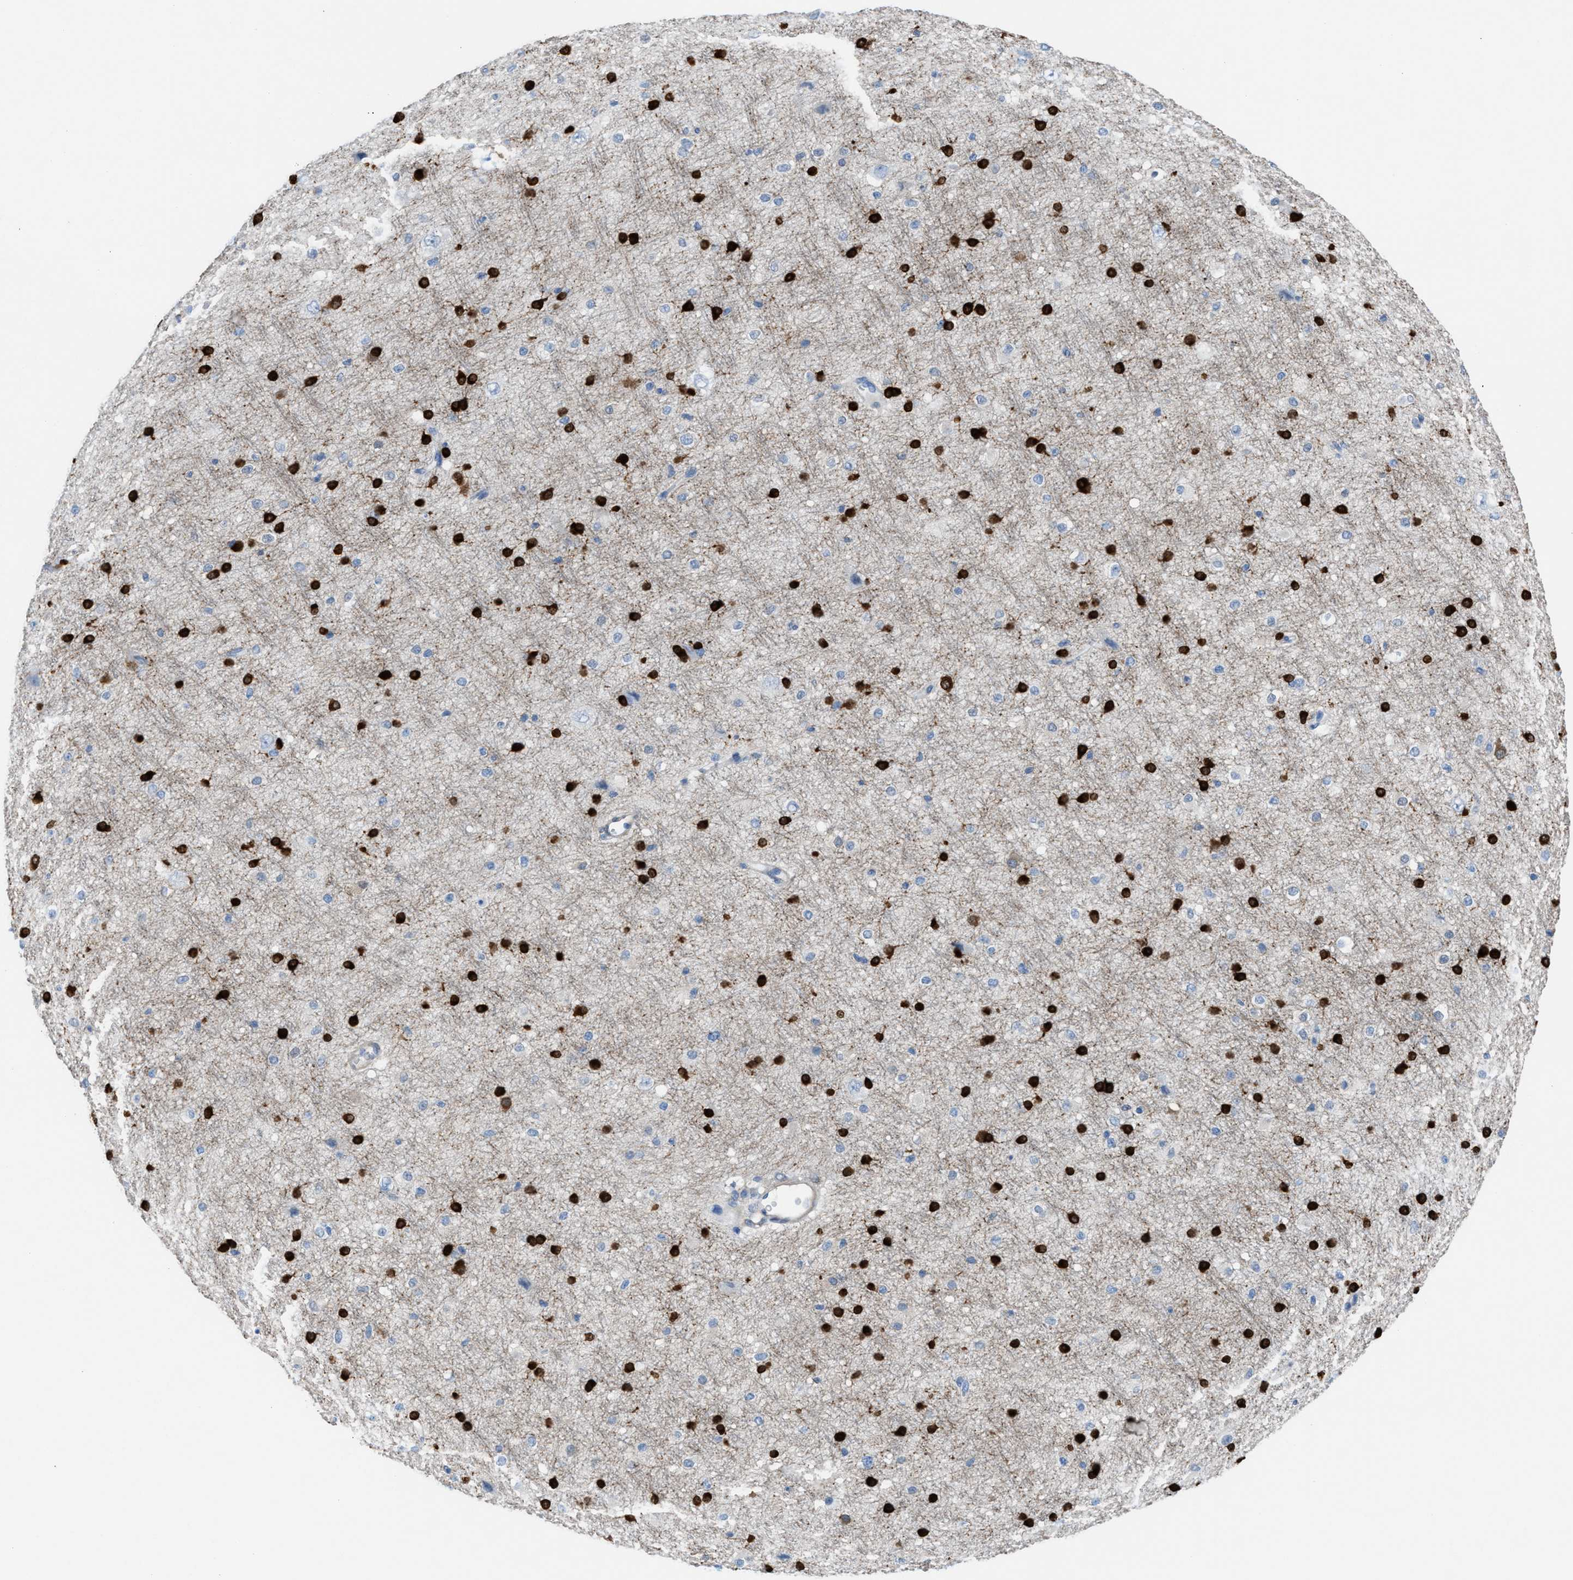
{"staining": {"intensity": "negative", "quantity": "none", "location": "none"}, "tissue": "cerebral cortex", "cell_type": "Endothelial cells", "image_type": "normal", "snomed": [{"axis": "morphology", "description": "Normal tissue, NOS"}, {"axis": "morphology", "description": "Developmental malformation"}, {"axis": "topography", "description": "Cerebral cortex"}], "caption": "Benign cerebral cortex was stained to show a protein in brown. There is no significant positivity in endothelial cells.", "gene": "ASPA", "patient": {"sex": "female", "age": 30}}